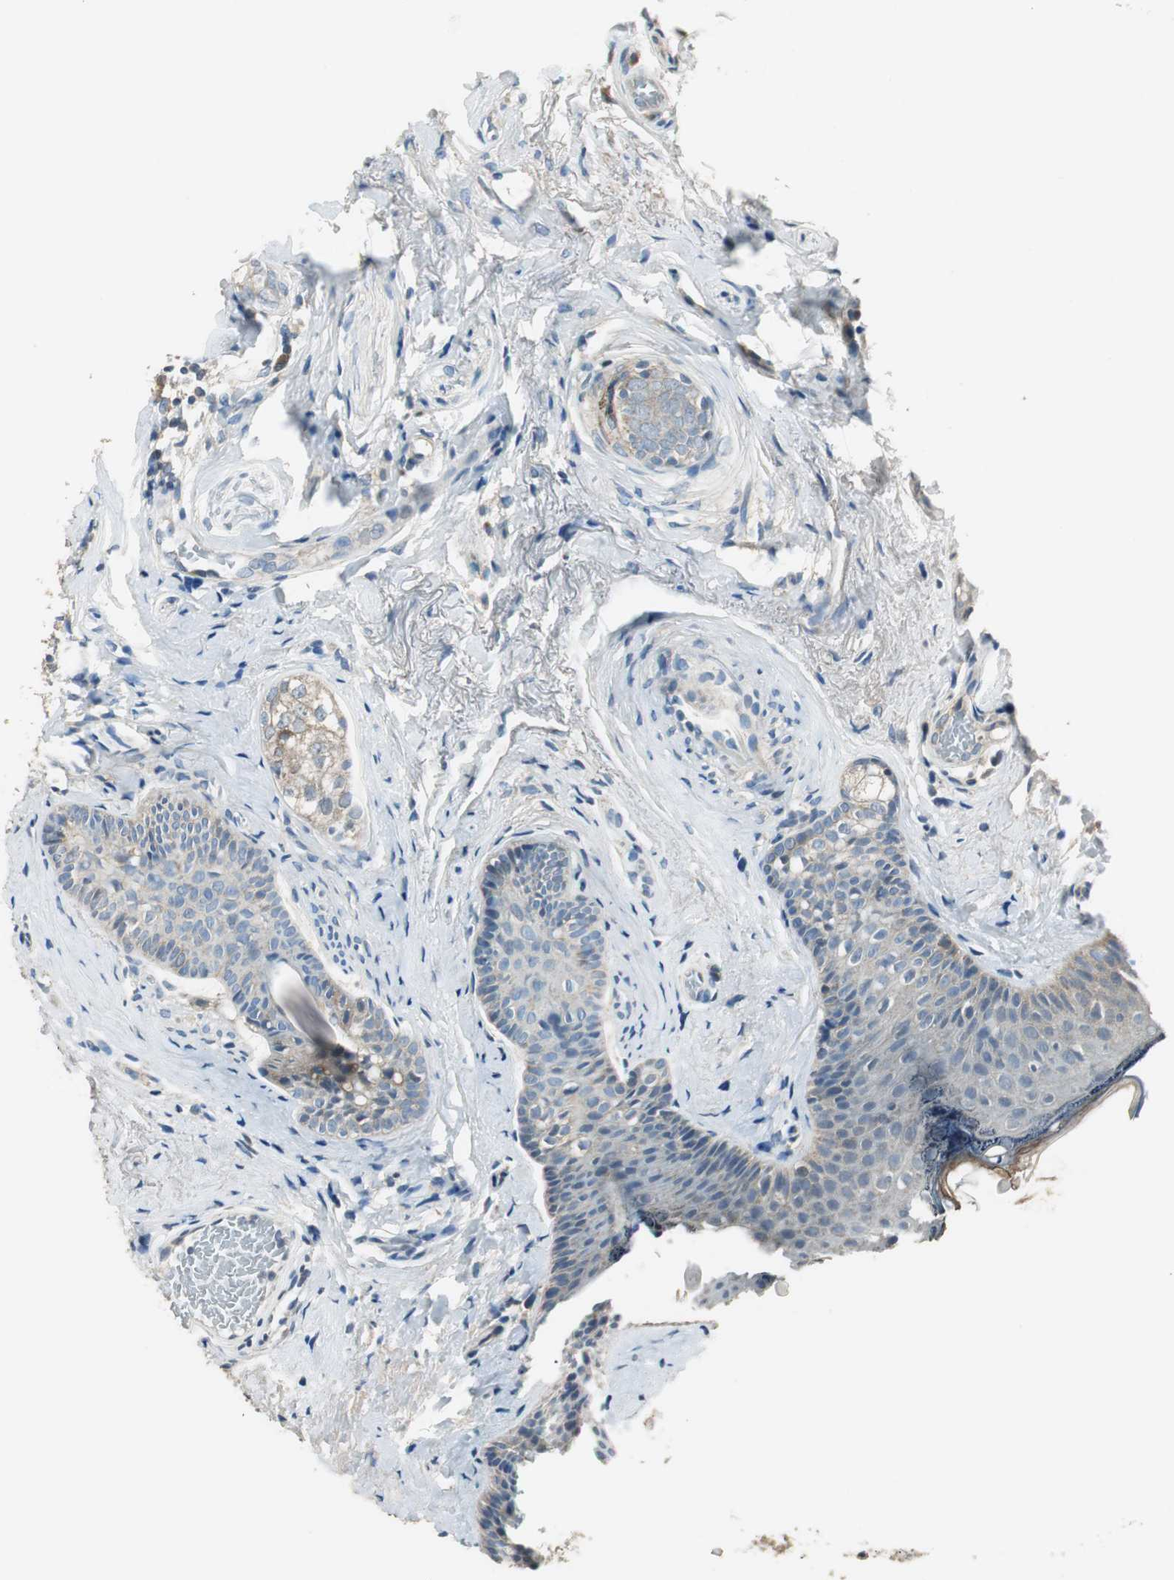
{"staining": {"intensity": "weak", "quantity": "25%-75%", "location": "cytoplasmic/membranous"}, "tissue": "skin cancer", "cell_type": "Tumor cells", "image_type": "cancer", "snomed": [{"axis": "morphology", "description": "Normal tissue, NOS"}, {"axis": "morphology", "description": "Basal cell carcinoma"}, {"axis": "topography", "description": "Skin"}], "caption": "This image displays skin cancer stained with IHC to label a protein in brown. The cytoplasmic/membranous of tumor cells show weak positivity for the protein. Nuclei are counter-stained blue.", "gene": "MSTO1", "patient": {"sex": "female", "age": 69}}